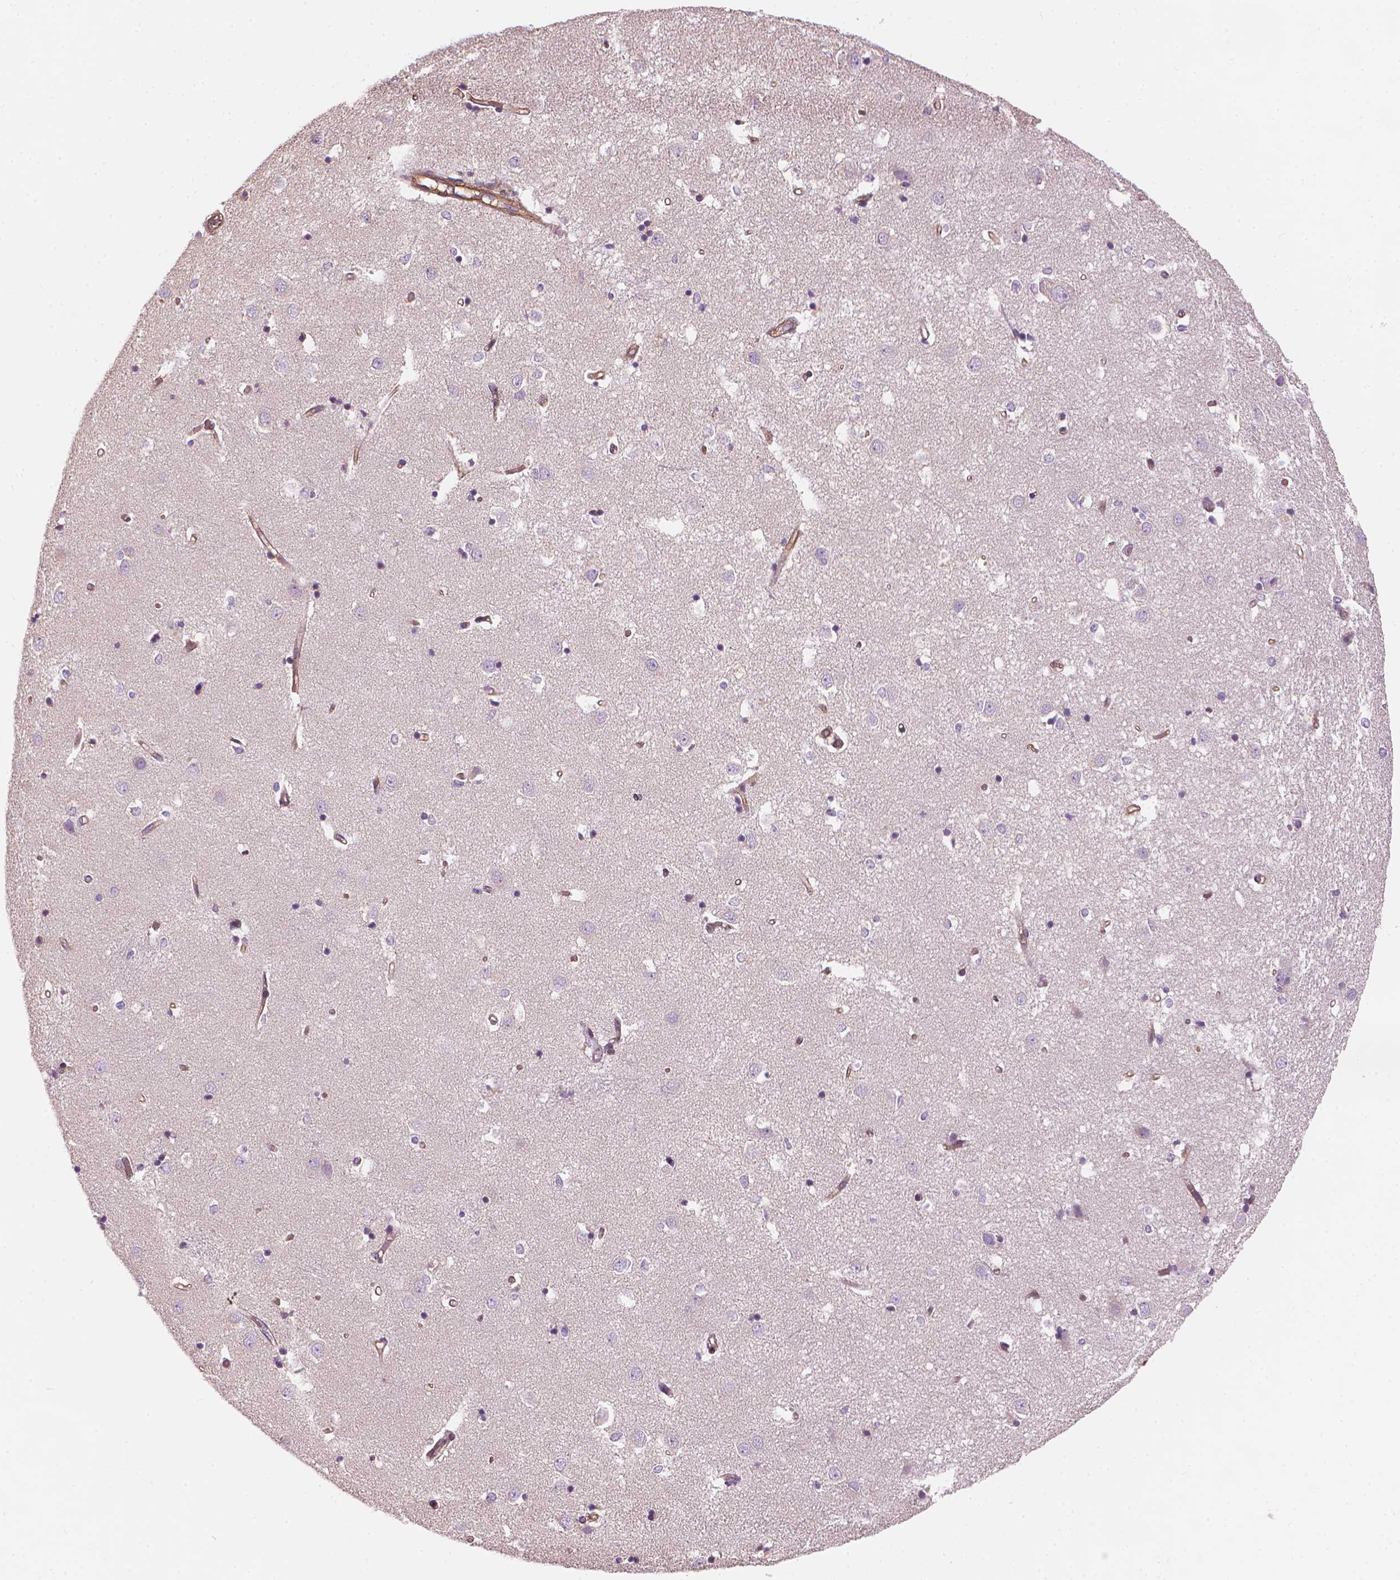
{"staining": {"intensity": "negative", "quantity": "none", "location": "none"}, "tissue": "caudate", "cell_type": "Glial cells", "image_type": "normal", "snomed": [{"axis": "morphology", "description": "Normal tissue, NOS"}, {"axis": "topography", "description": "Lateral ventricle wall"}], "caption": "Immunohistochemistry micrograph of benign caudate: human caudate stained with DAB shows no significant protein expression in glial cells. (Stains: DAB (3,3'-diaminobenzidine) immunohistochemistry with hematoxylin counter stain, Microscopy: brightfield microscopy at high magnification).", "gene": "TTC29", "patient": {"sex": "male", "age": 54}}